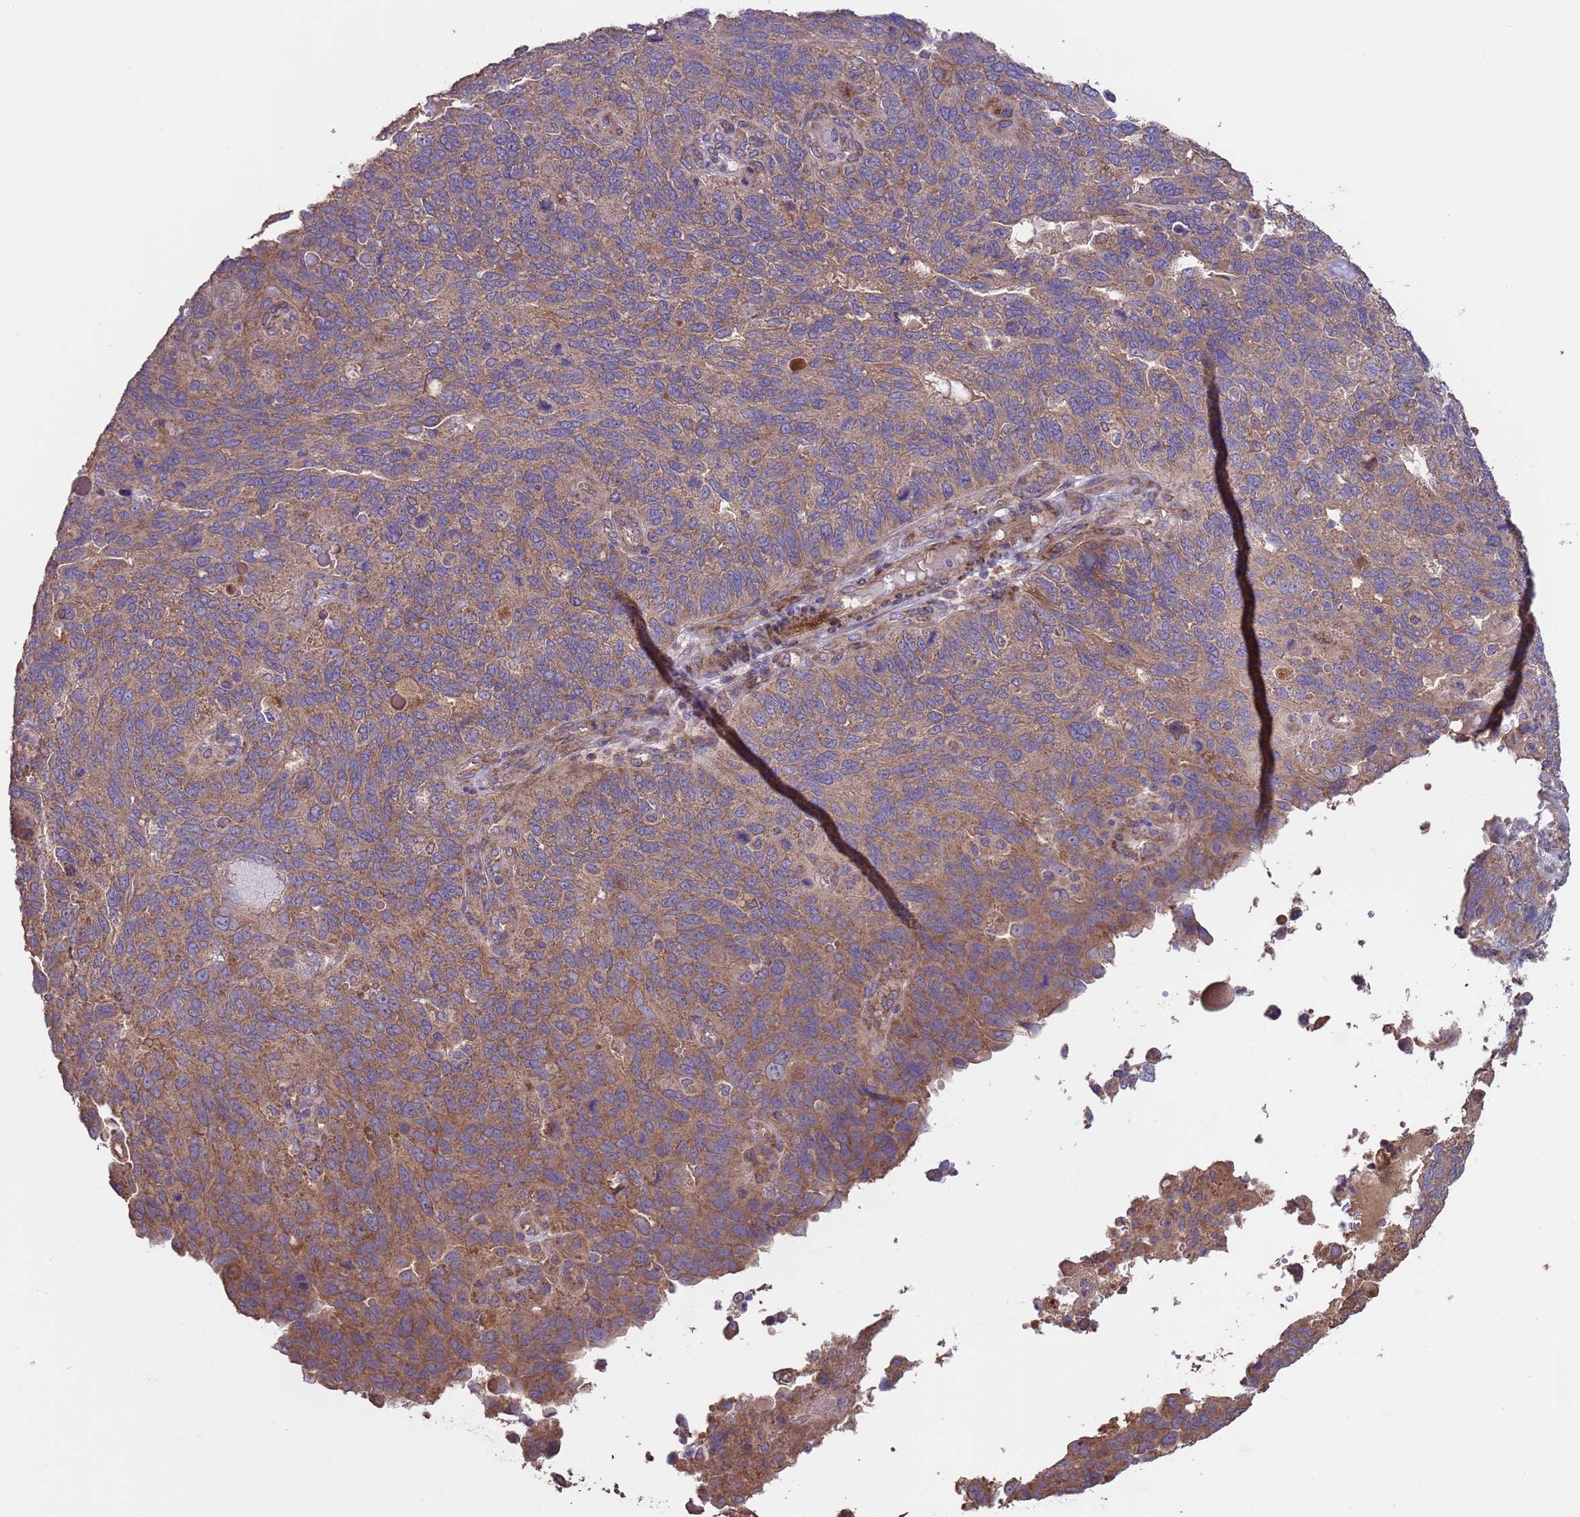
{"staining": {"intensity": "moderate", "quantity": "25%-75%", "location": "cytoplasmic/membranous"}, "tissue": "endometrial cancer", "cell_type": "Tumor cells", "image_type": "cancer", "snomed": [{"axis": "morphology", "description": "Adenocarcinoma, NOS"}, {"axis": "topography", "description": "Endometrium"}], "caption": "IHC micrograph of human endometrial cancer stained for a protein (brown), which exhibits medium levels of moderate cytoplasmic/membranous staining in about 25%-75% of tumor cells.", "gene": "EEF1AKMT1", "patient": {"sex": "female", "age": 66}}